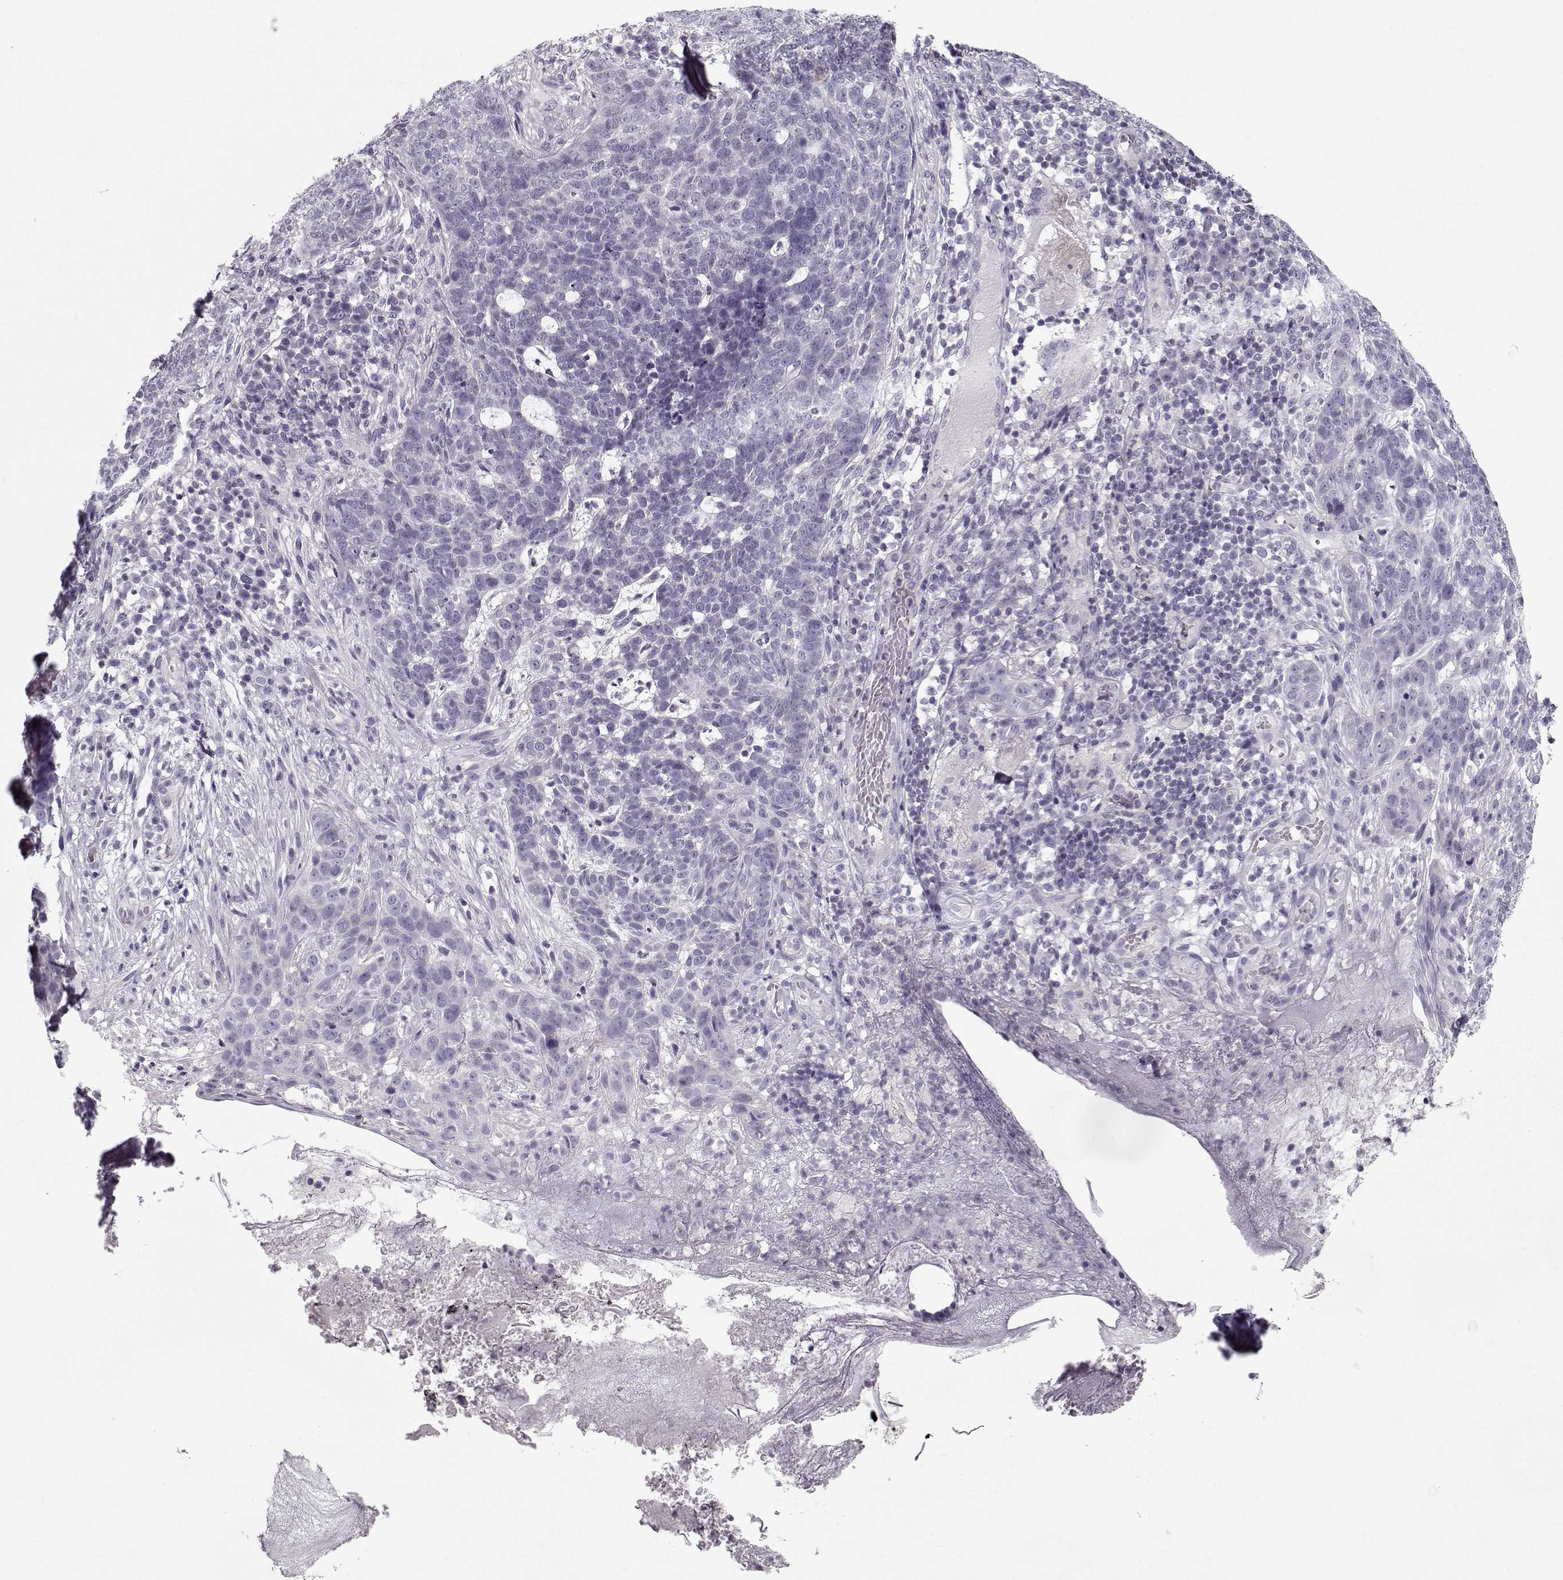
{"staining": {"intensity": "negative", "quantity": "none", "location": "none"}, "tissue": "skin cancer", "cell_type": "Tumor cells", "image_type": "cancer", "snomed": [{"axis": "morphology", "description": "Basal cell carcinoma"}, {"axis": "topography", "description": "Skin"}], "caption": "DAB (3,3'-diaminobenzidine) immunohistochemical staining of human skin cancer (basal cell carcinoma) exhibits no significant positivity in tumor cells.", "gene": "CCDC136", "patient": {"sex": "female", "age": 69}}